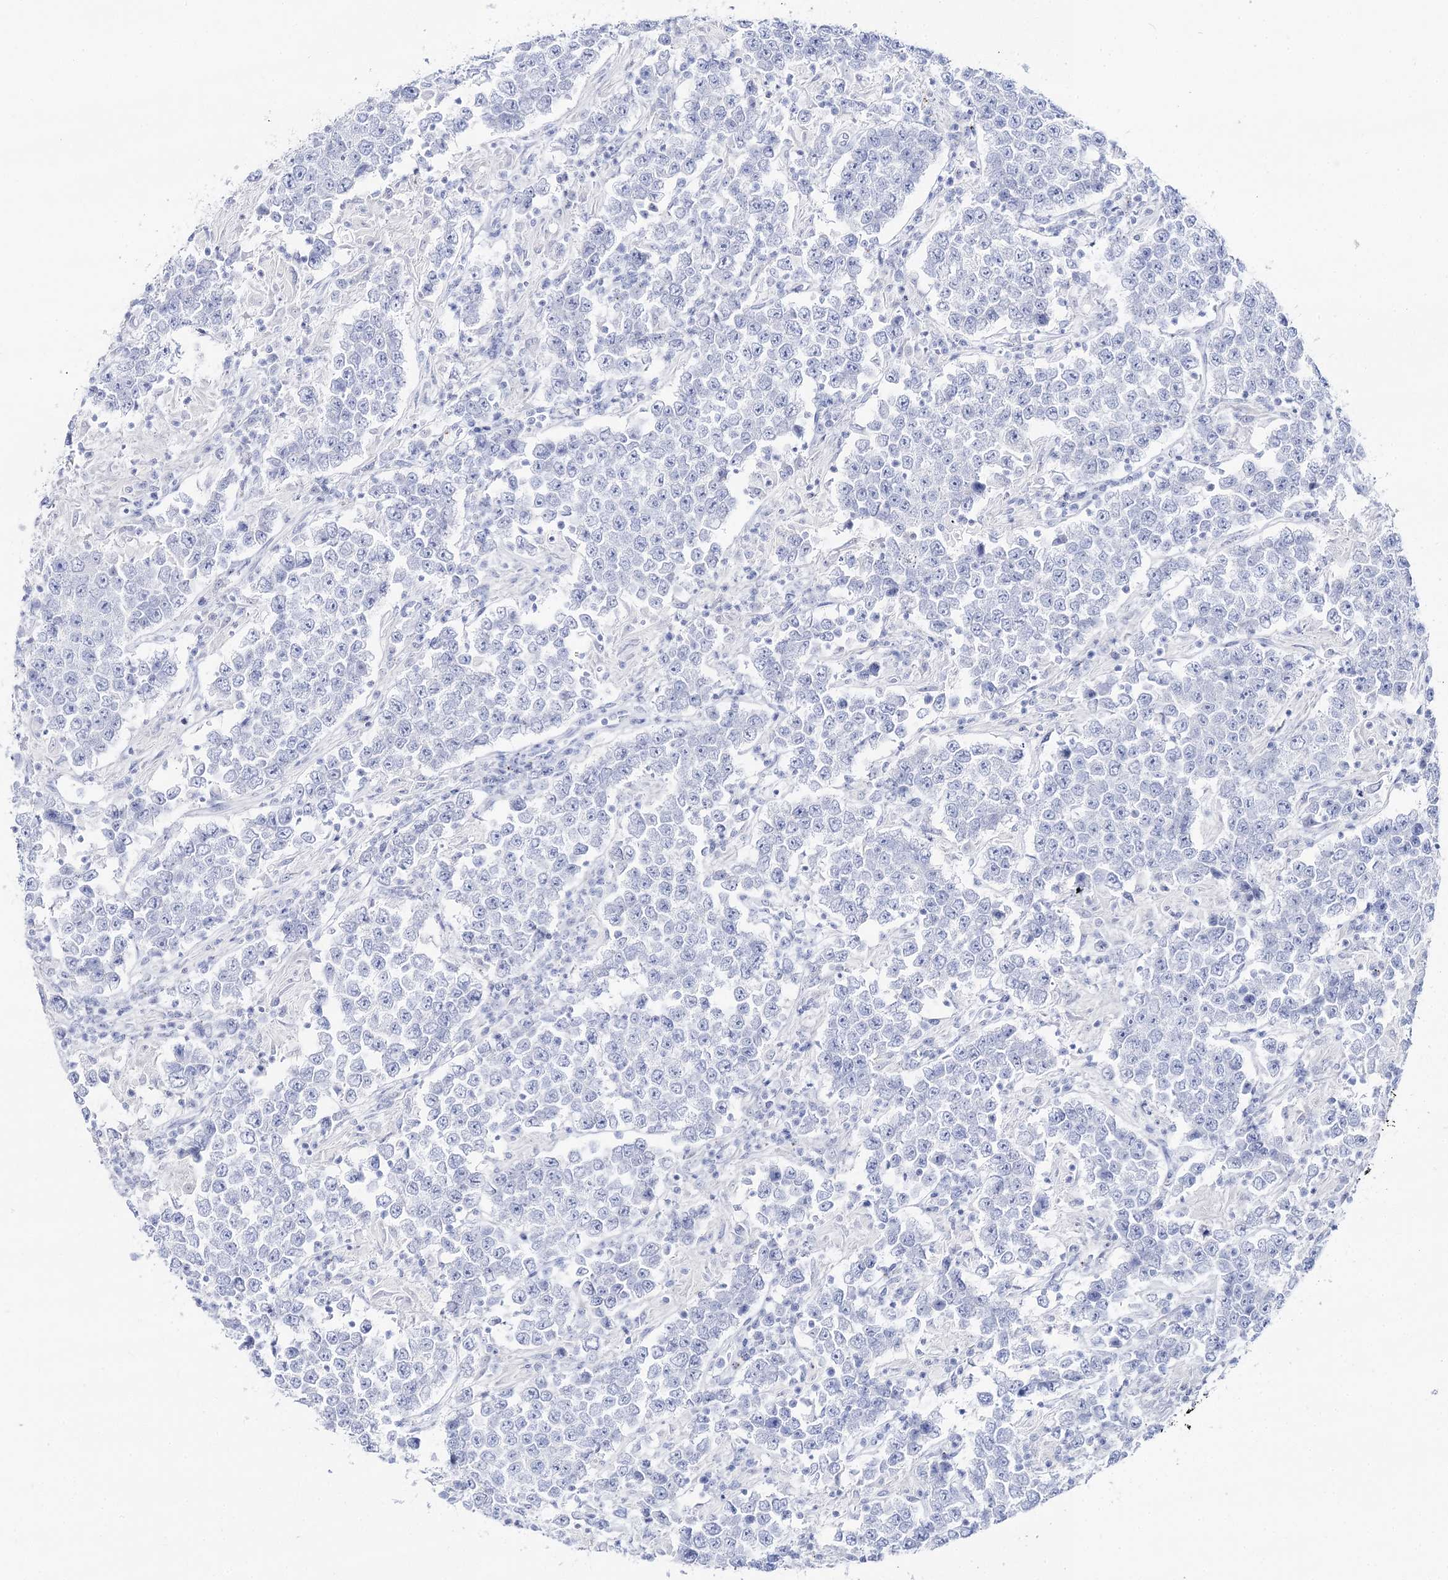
{"staining": {"intensity": "negative", "quantity": "none", "location": "none"}, "tissue": "testis cancer", "cell_type": "Tumor cells", "image_type": "cancer", "snomed": [{"axis": "morphology", "description": "Normal tissue, NOS"}, {"axis": "morphology", "description": "Urothelial carcinoma, High grade"}, {"axis": "morphology", "description": "Seminoma, NOS"}, {"axis": "morphology", "description": "Carcinoma, Embryonal, NOS"}, {"axis": "topography", "description": "Urinary bladder"}, {"axis": "topography", "description": "Testis"}], "caption": "Tumor cells show no significant expression in testis cancer.", "gene": "SLC3A1", "patient": {"sex": "male", "age": 41}}